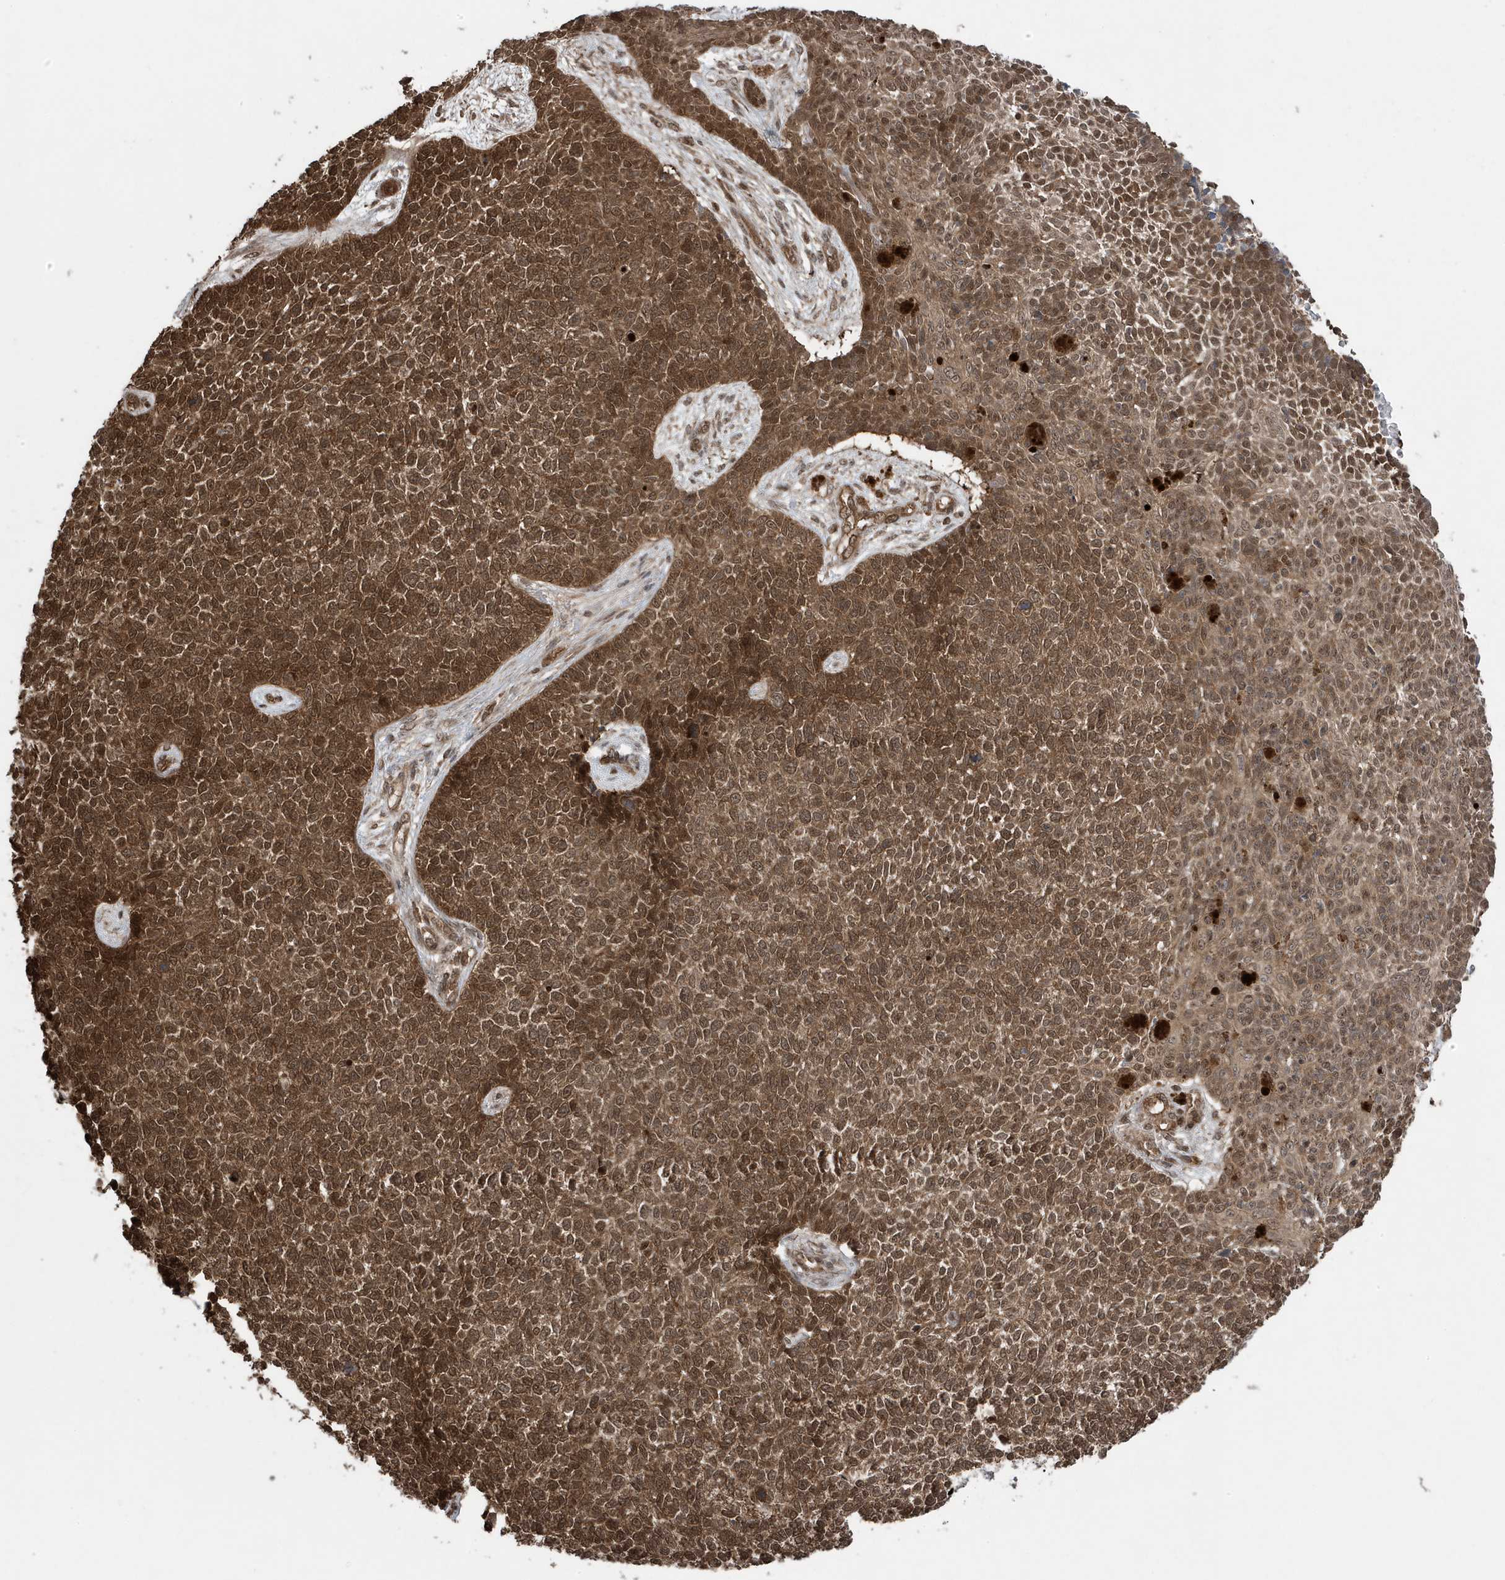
{"staining": {"intensity": "strong", "quantity": ">75%", "location": "cytoplasmic/membranous,nuclear"}, "tissue": "skin cancer", "cell_type": "Tumor cells", "image_type": "cancer", "snomed": [{"axis": "morphology", "description": "Basal cell carcinoma"}, {"axis": "topography", "description": "Skin"}], "caption": "A micrograph of human basal cell carcinoma (skin) stained for a protein demonstrates strong cytoplasmic/membranous and nuclear brown staining in tumor cells.", "gene": "MAPK1IP1L", "patient": {"sex": "female", "age": 84}}